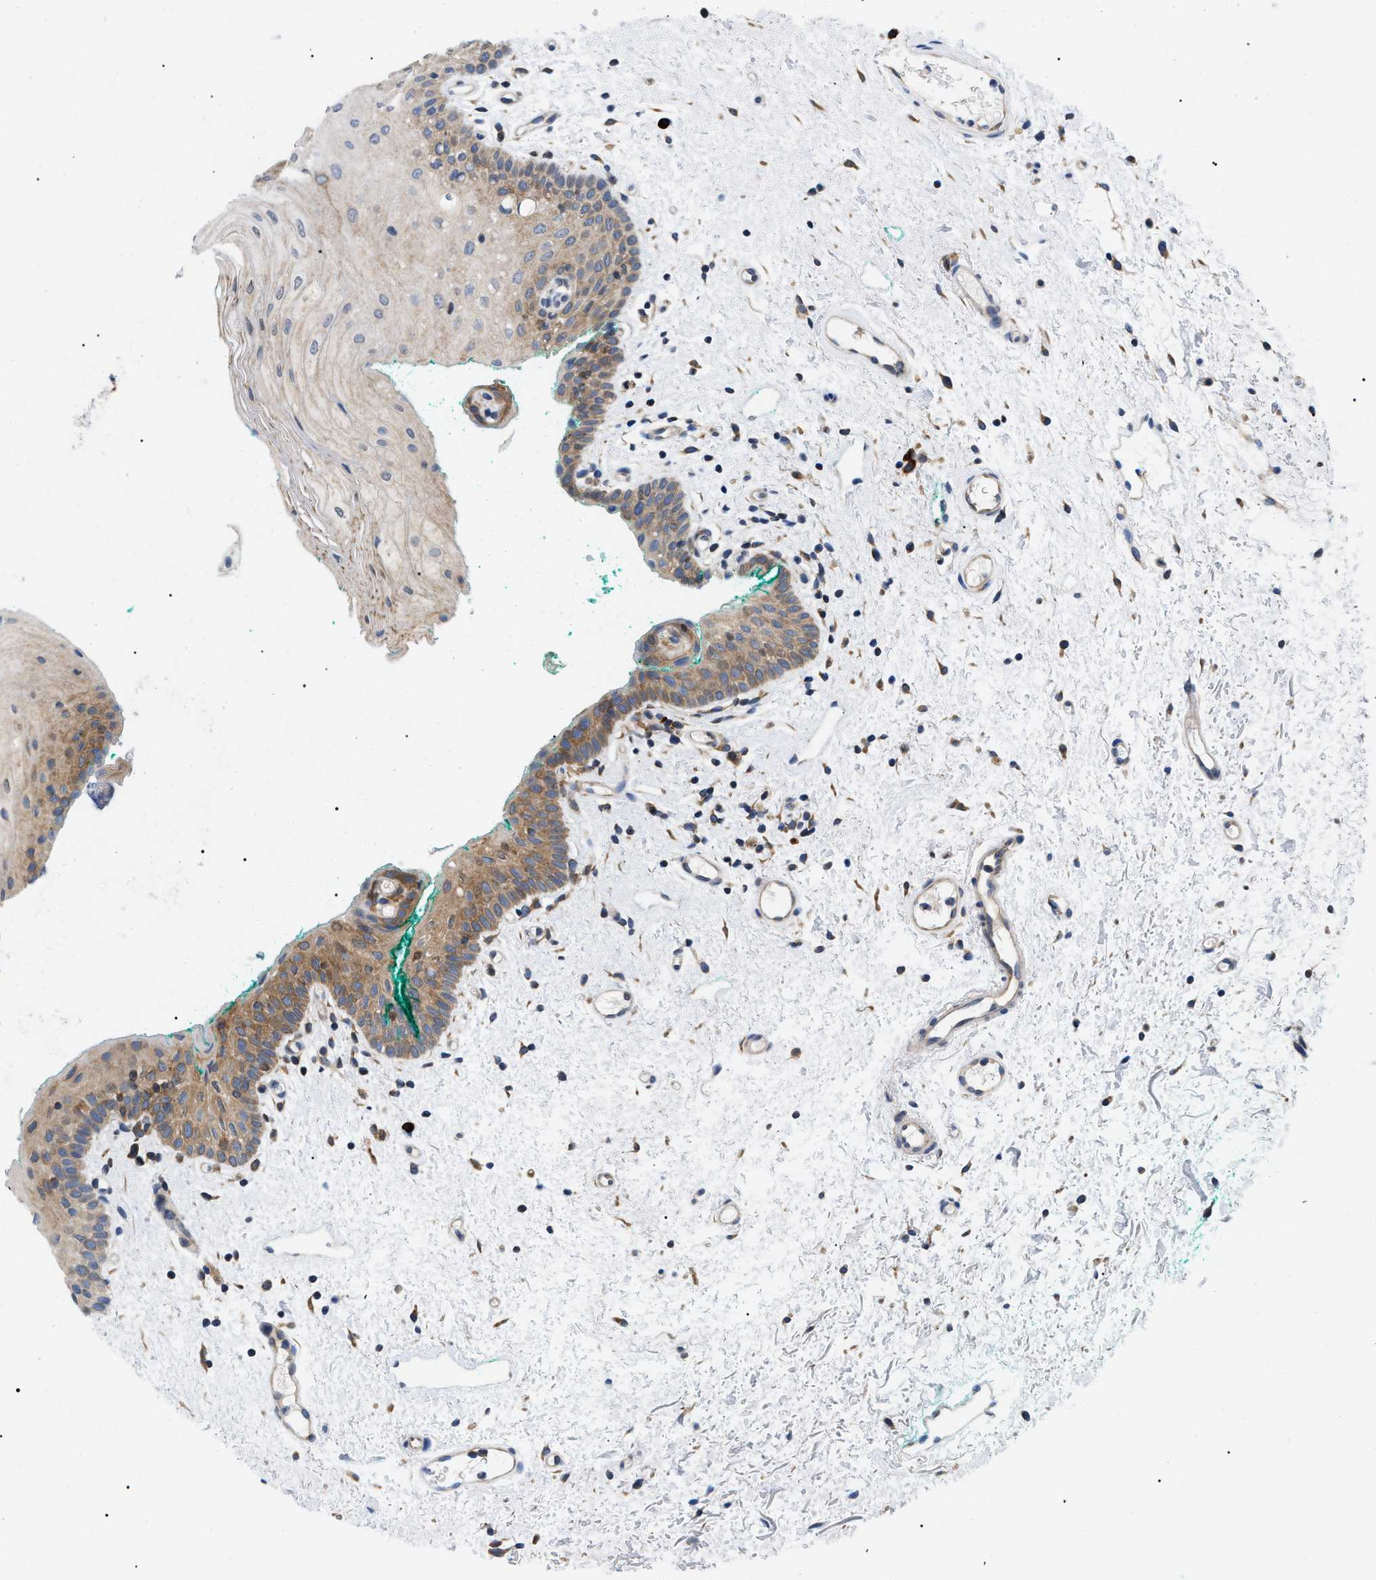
{"staining": {"intensity": "moderate", "quantity": "25%-75%", "location": "cytoplasmic/membranous"}, "tissue": "oral mucosa", "cell_type": "Squamous epithelial cells", "image_type": "normal", "snomed": [{"axis": "morphology", "description": "Normal tissue, NOS"}, {"axis": "morphology", "description": "Squamous cell carcinoma, NOS"}, {"axis": "topography", "description": "Oral tissue"}, {"axis": "topography", "description": "Salivary gland"}, {"axis": "topography", "description": "Head-Neck"}], "caption": "About 25%-75% of squamous epithelial cells in normal human oral mucosa display moderate cytoplasmic/membranous protein positivity as visualized by brown immunohistochemical staining.", "gene": "DERL1", "patient": {"sex": "female", "age": 62}}